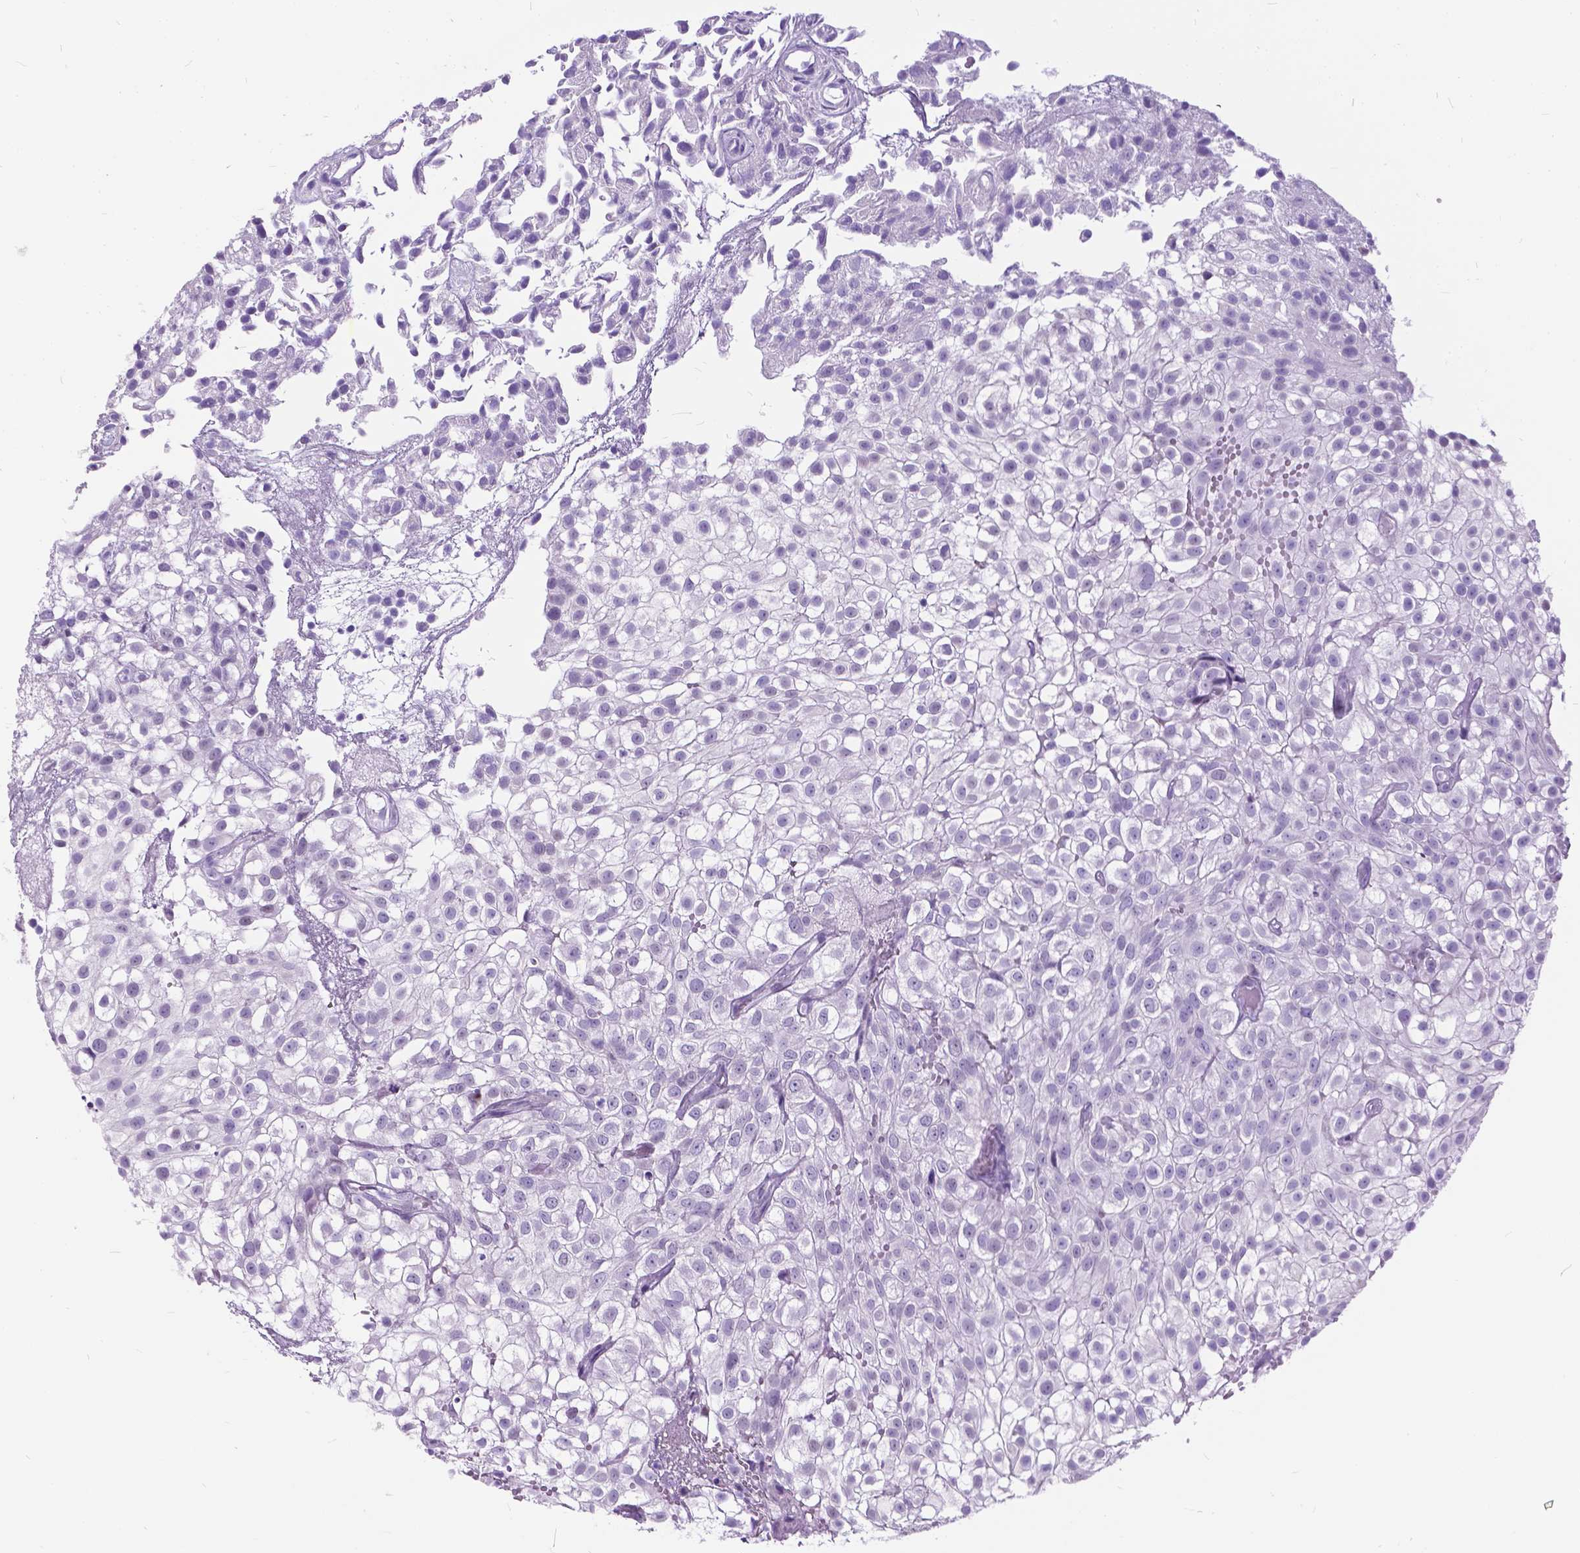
{"staining": {"intensity": "negative", "quantity": "none", "location": "none"}, "tissue": "urothelial cancer", "cell_type": "Tumor cells", "image_type": "cancer", "snomed": [{"axis": "morphology", "description": "Urothelial carcinoma, High grade"}, {"axis": "topography", "description": "Urinary bladder"}], "caption": "A high-resolution image shows immunohistochemistry (IHC) staining of urothelial cancer, which shows no significant positivity in tumor cells. (Immunohistochemistry (ihc), brightfield microscopy, high magnification).", "gene": "BSND", "patient": {"sex": "male", "age": 56}}